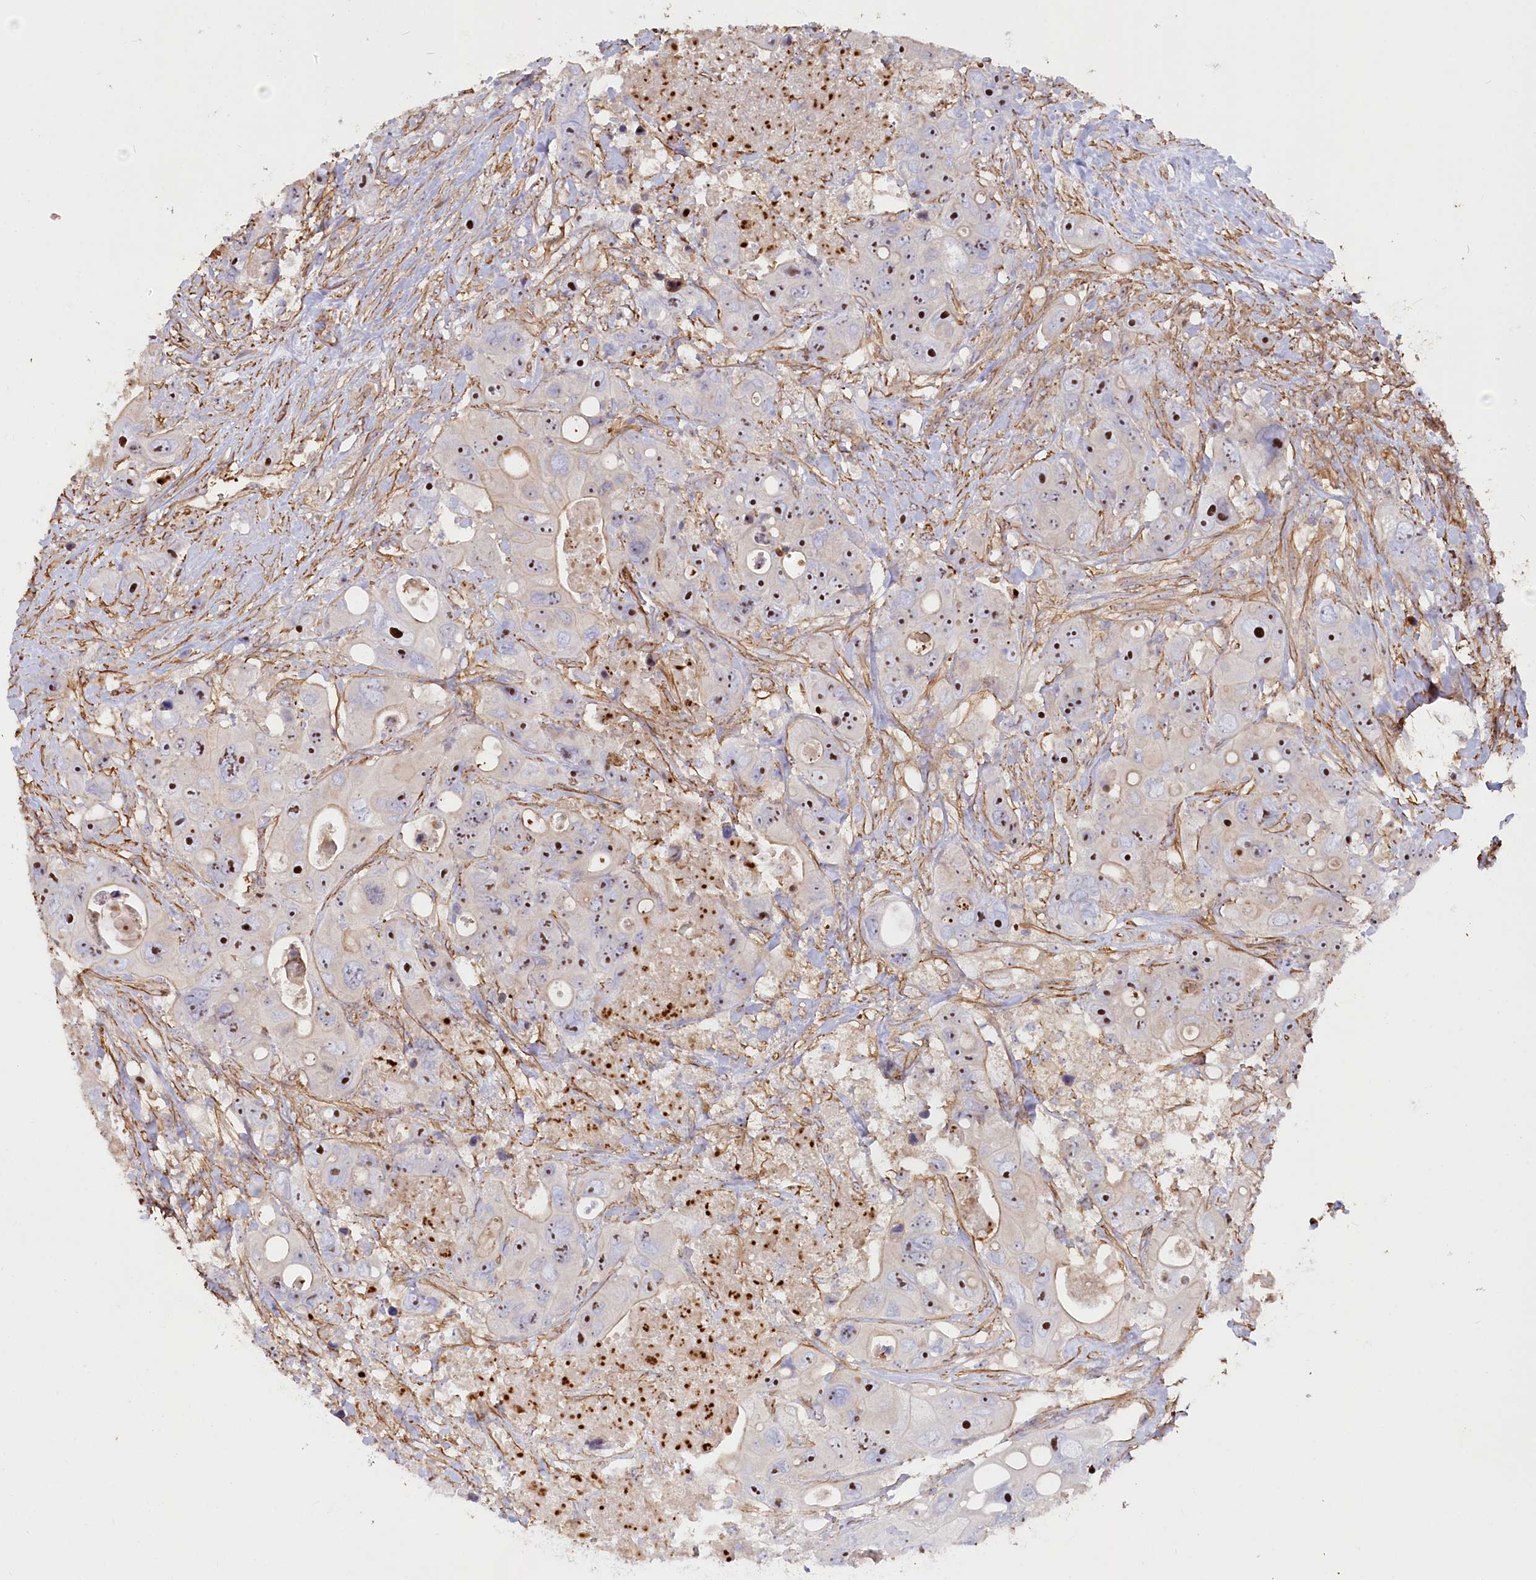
{"staining": {"intensity": "strong", "quantity": ">75%", "location": "nuclear"}, "tissue": "colorectal cancer", "cell_type": "Tumor cells", "image_type": "cancer", "snomed": [{"axis": "morphology", "description": "Adenocarcinoma, NOS"}, {"axis": "topography", "description": "Colon"}], "caption": "Approximately >75% of tumor cells in colorectal adenocarcinoma display strong nuclear protein expression as visualized by brown immunohistochemical staining.", "gene": "WDR36", "patient": {"sex": "female", "age": 46}}